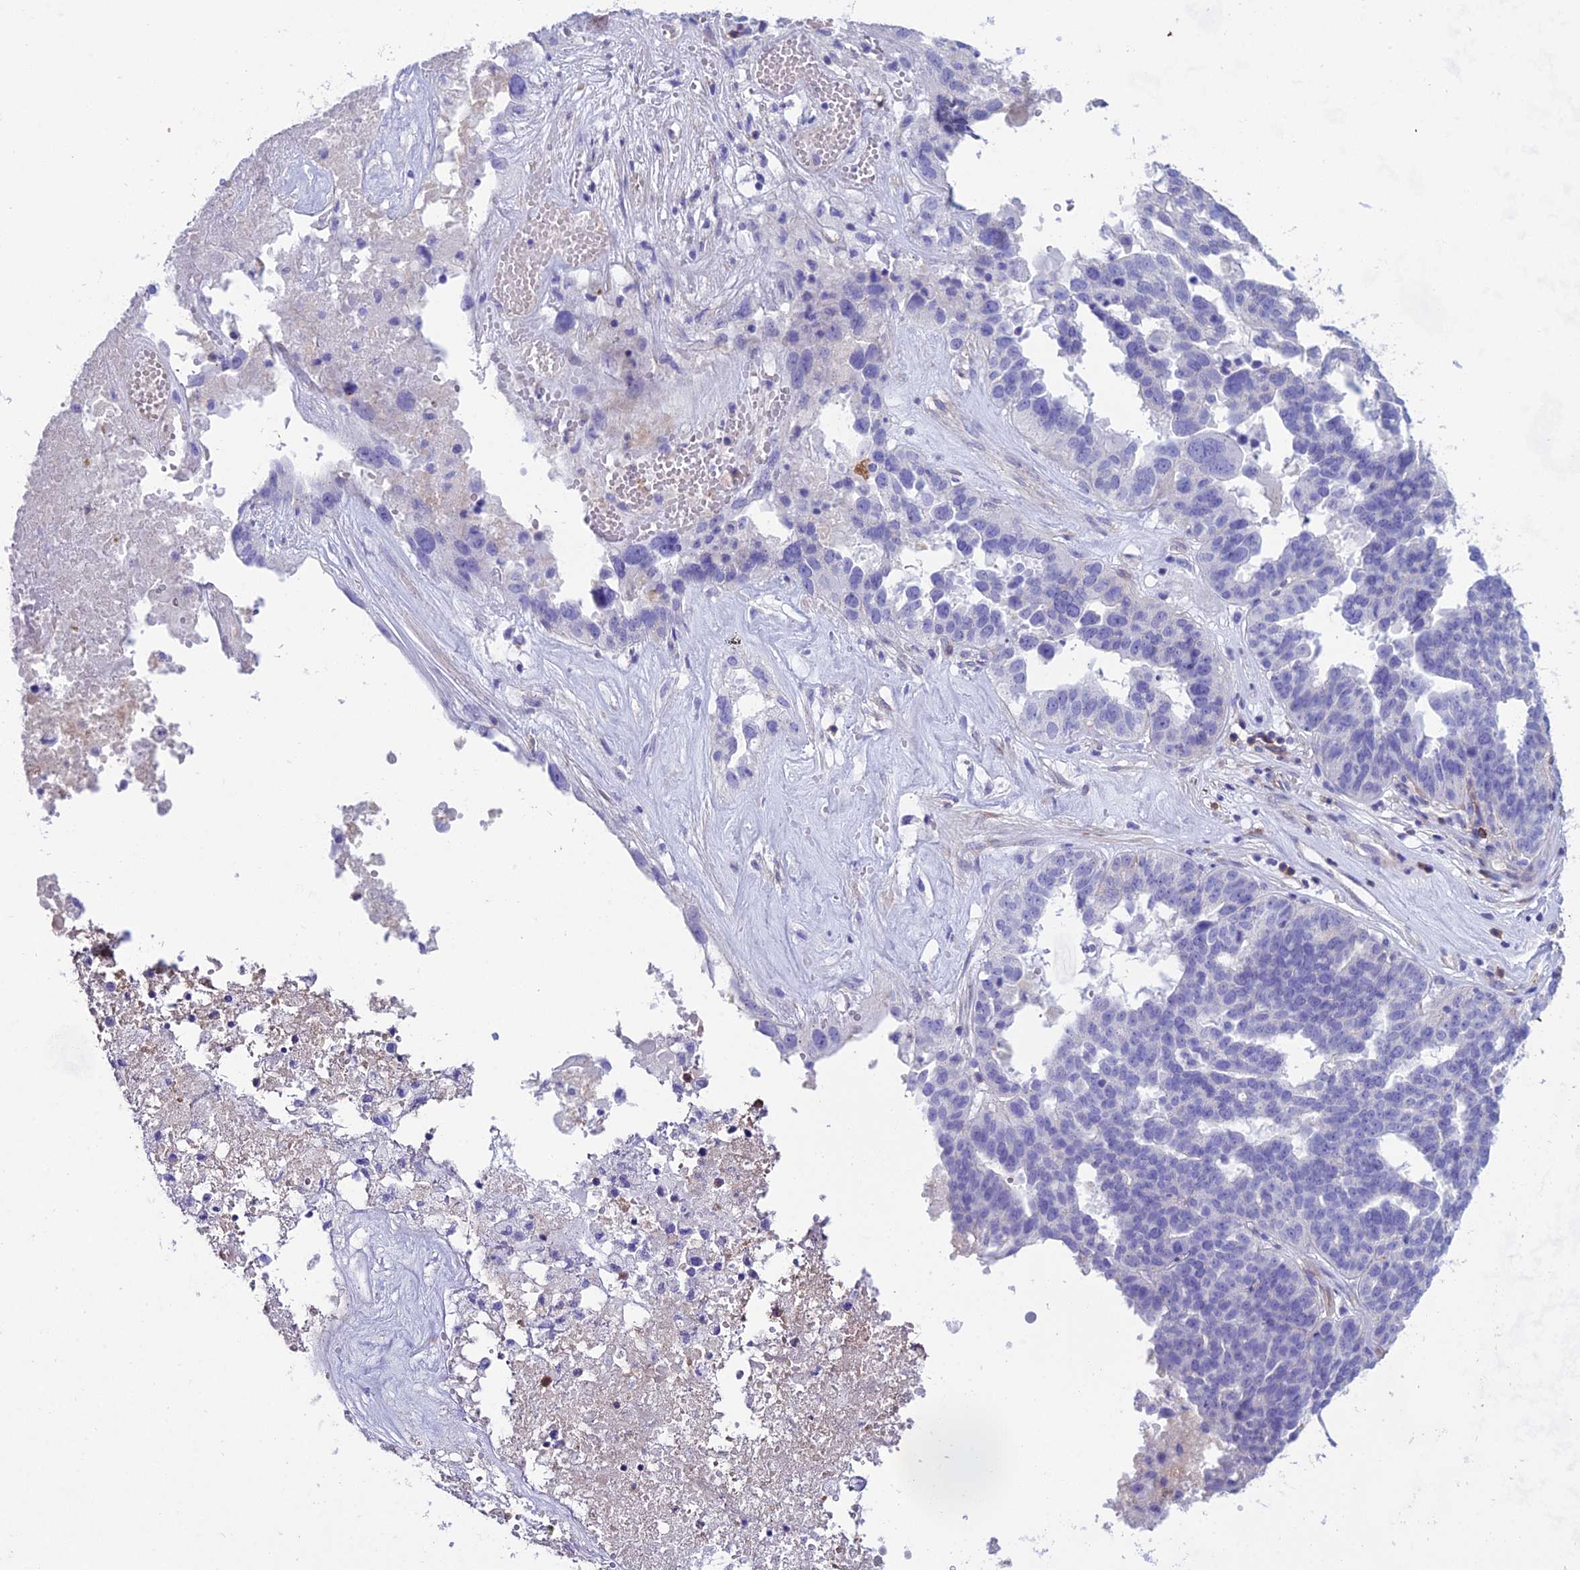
{"staining": {"intensity": "negative", "quantity": "none", "location": "none"}, "tissue": "ovarian cancer", "cell_type": "Tumor cells", "image_type": "cancer", "snomed": [{"axis": "morphology", "description": "Cystadenocarcinoma, serous, NOS"}, {"axis": "topography", "description": "Ovary"}], "caption": "Tumor cells are negative for brown protein staining in ovarian cancer (serous cystadenocarcinoma).", "gene": "OR1Q1", "patient": {"sex": "female", "age": 59}}